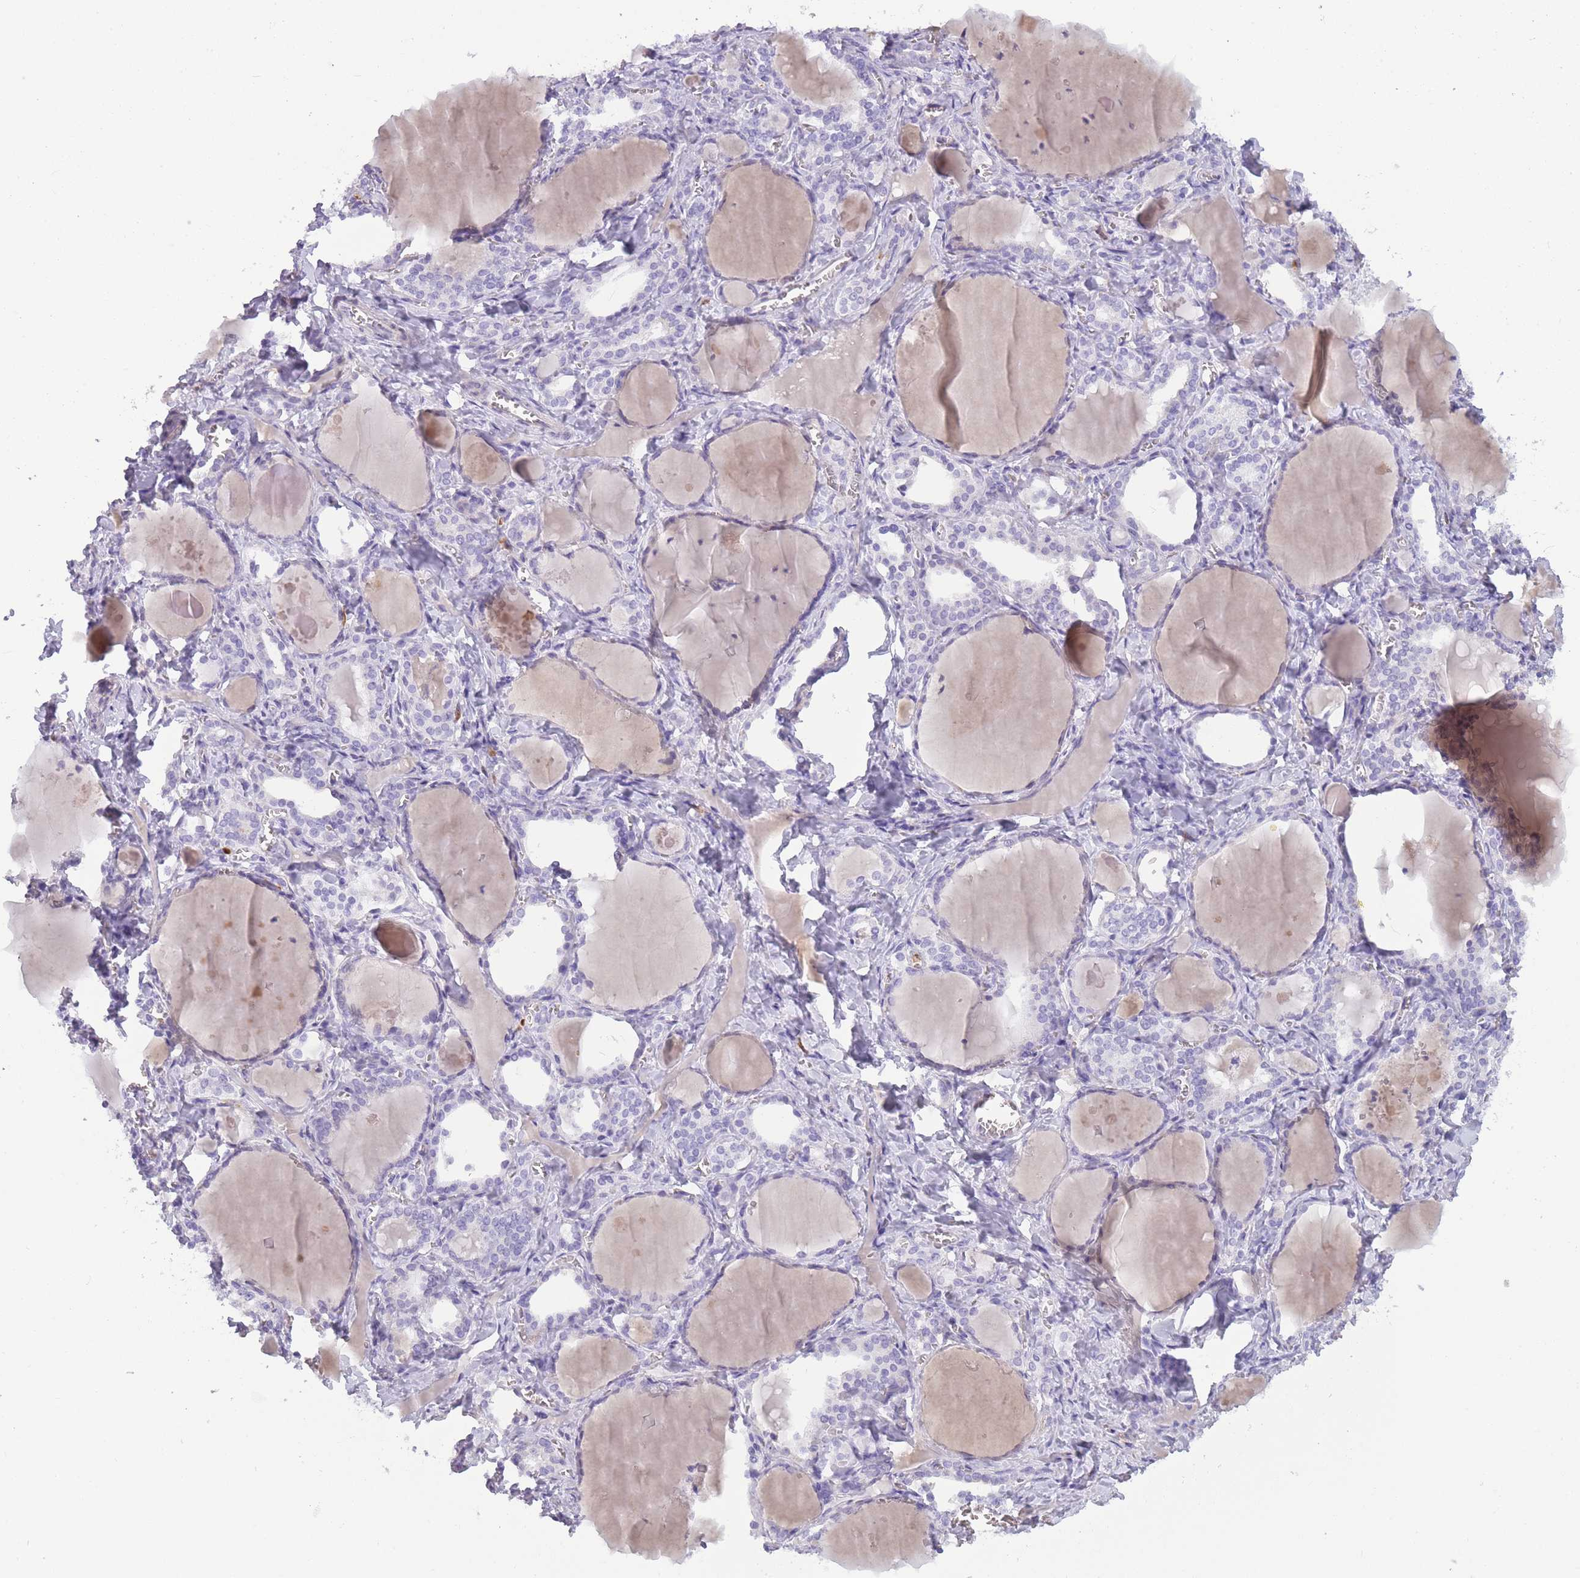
{"staining": {"intensity": "negative", "quantity": "none", "location": "none"}, "tissue": "thyroid gland", "cell_type": "Glandular cells", "image_type": "normal", "snomed": [{"axis": "morphology", "description": "Normal tissue, NOS"}, {"axis": "topography", "description": "Thyroid gland"}], "caption": "Protein analysis of normal thyroid gland reveals no significant staining in glandular cells.", "gene": "CR1L", "patient": {"sex": "female", "age": 42}}